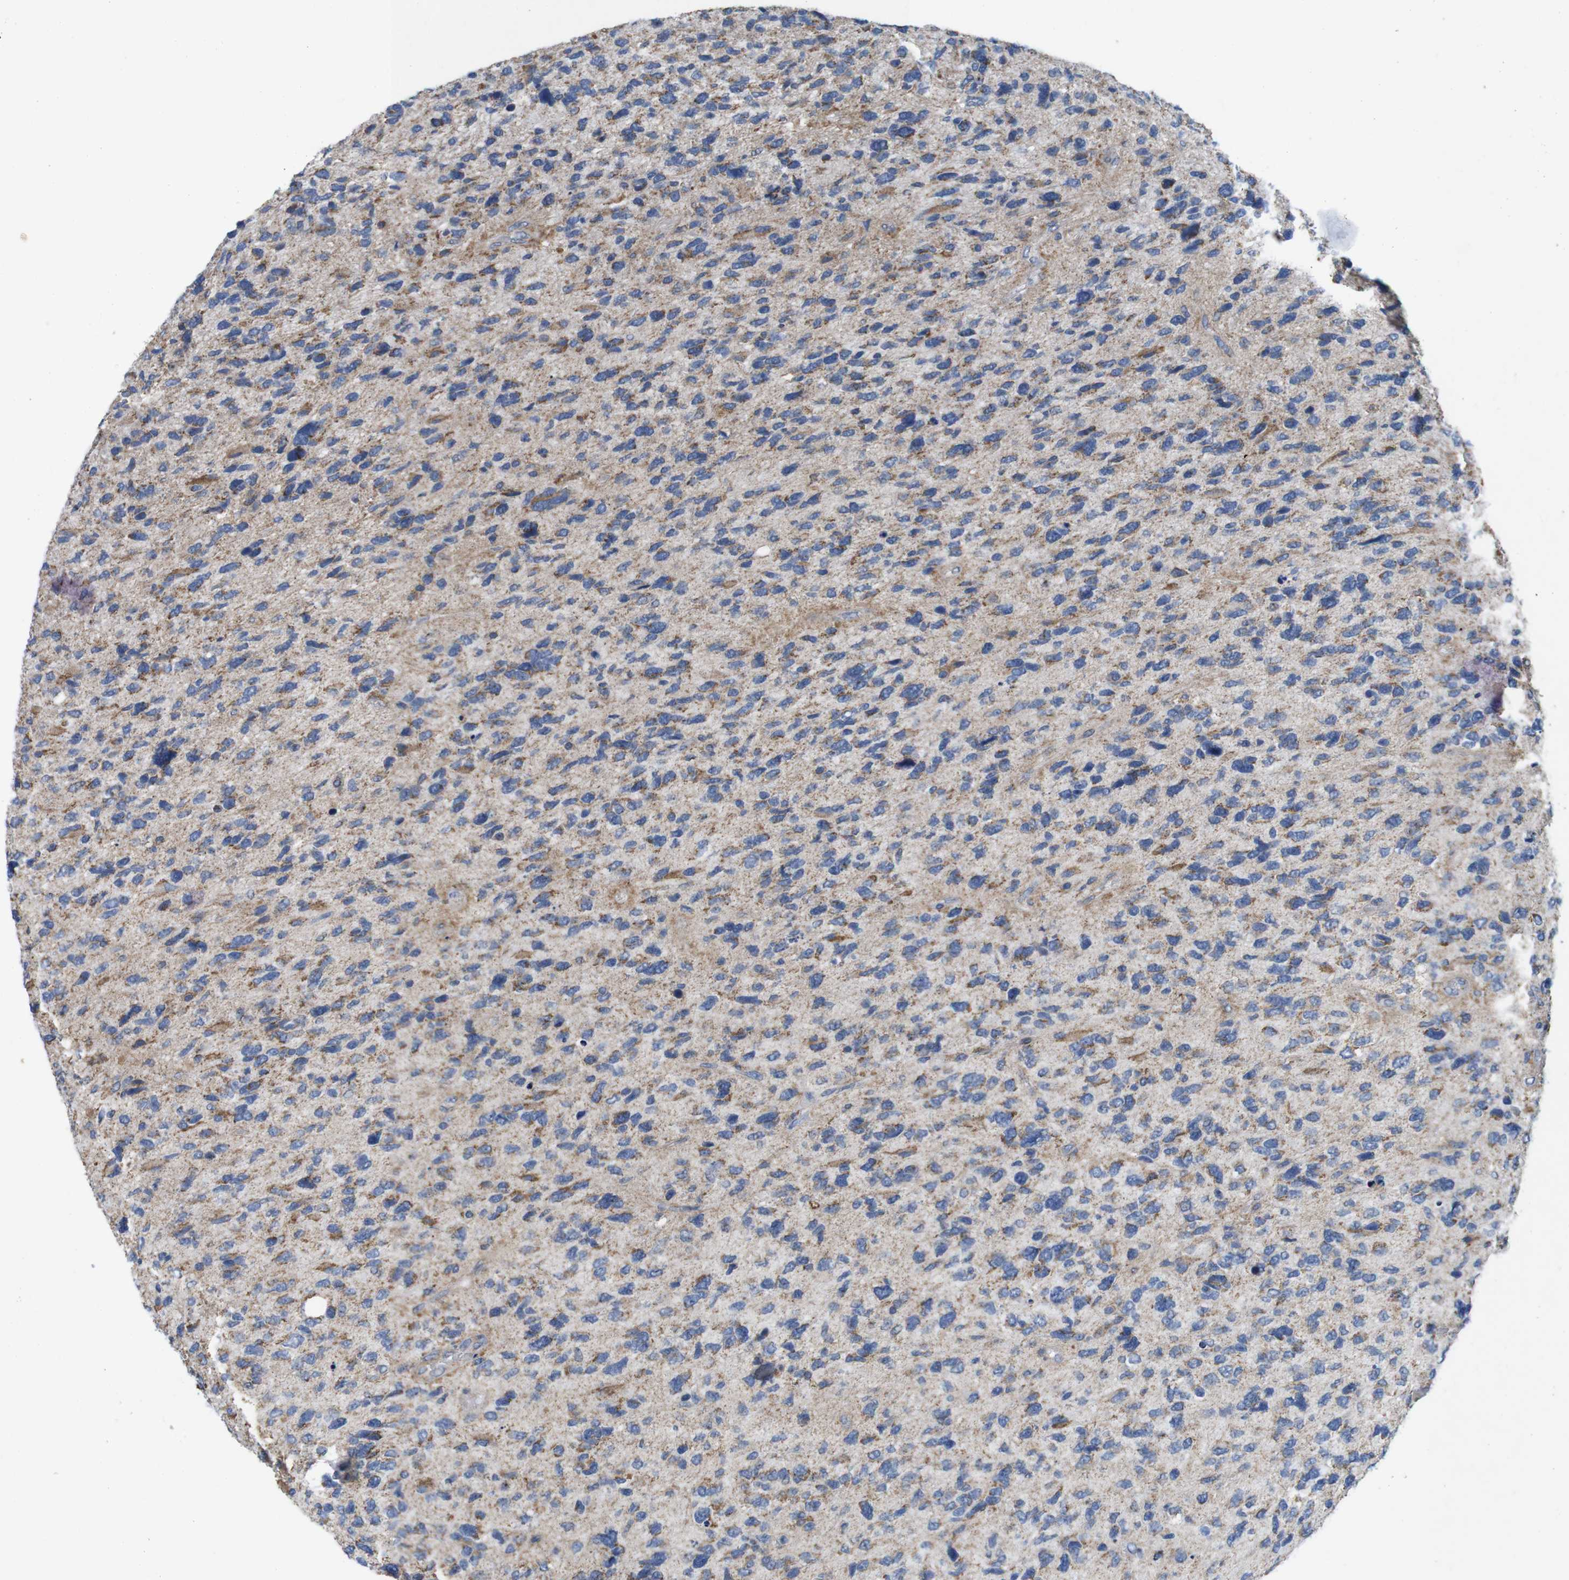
{"staining": {"intensity": "moderate", "quantity": "25%-75%", "location": "cytoplasmic/membranous"}, "tissue": "glioma", "cell_type": "Tumor cells", "image_type": "cancer", "snomed": [{"axis": "morphology", "description": "Glioma, malignant, High grade"}, {"axis": "topography", "description": "Brain"}], "caption": "Protein staining of malignant glioma (high-grade) tissue demonstrates moderate cytoplasmic/membranous positivity in approximately 25%-75% of tumor cells.", "gene": "F2RL1", "patient": {"sex": "female", "age": 58}}